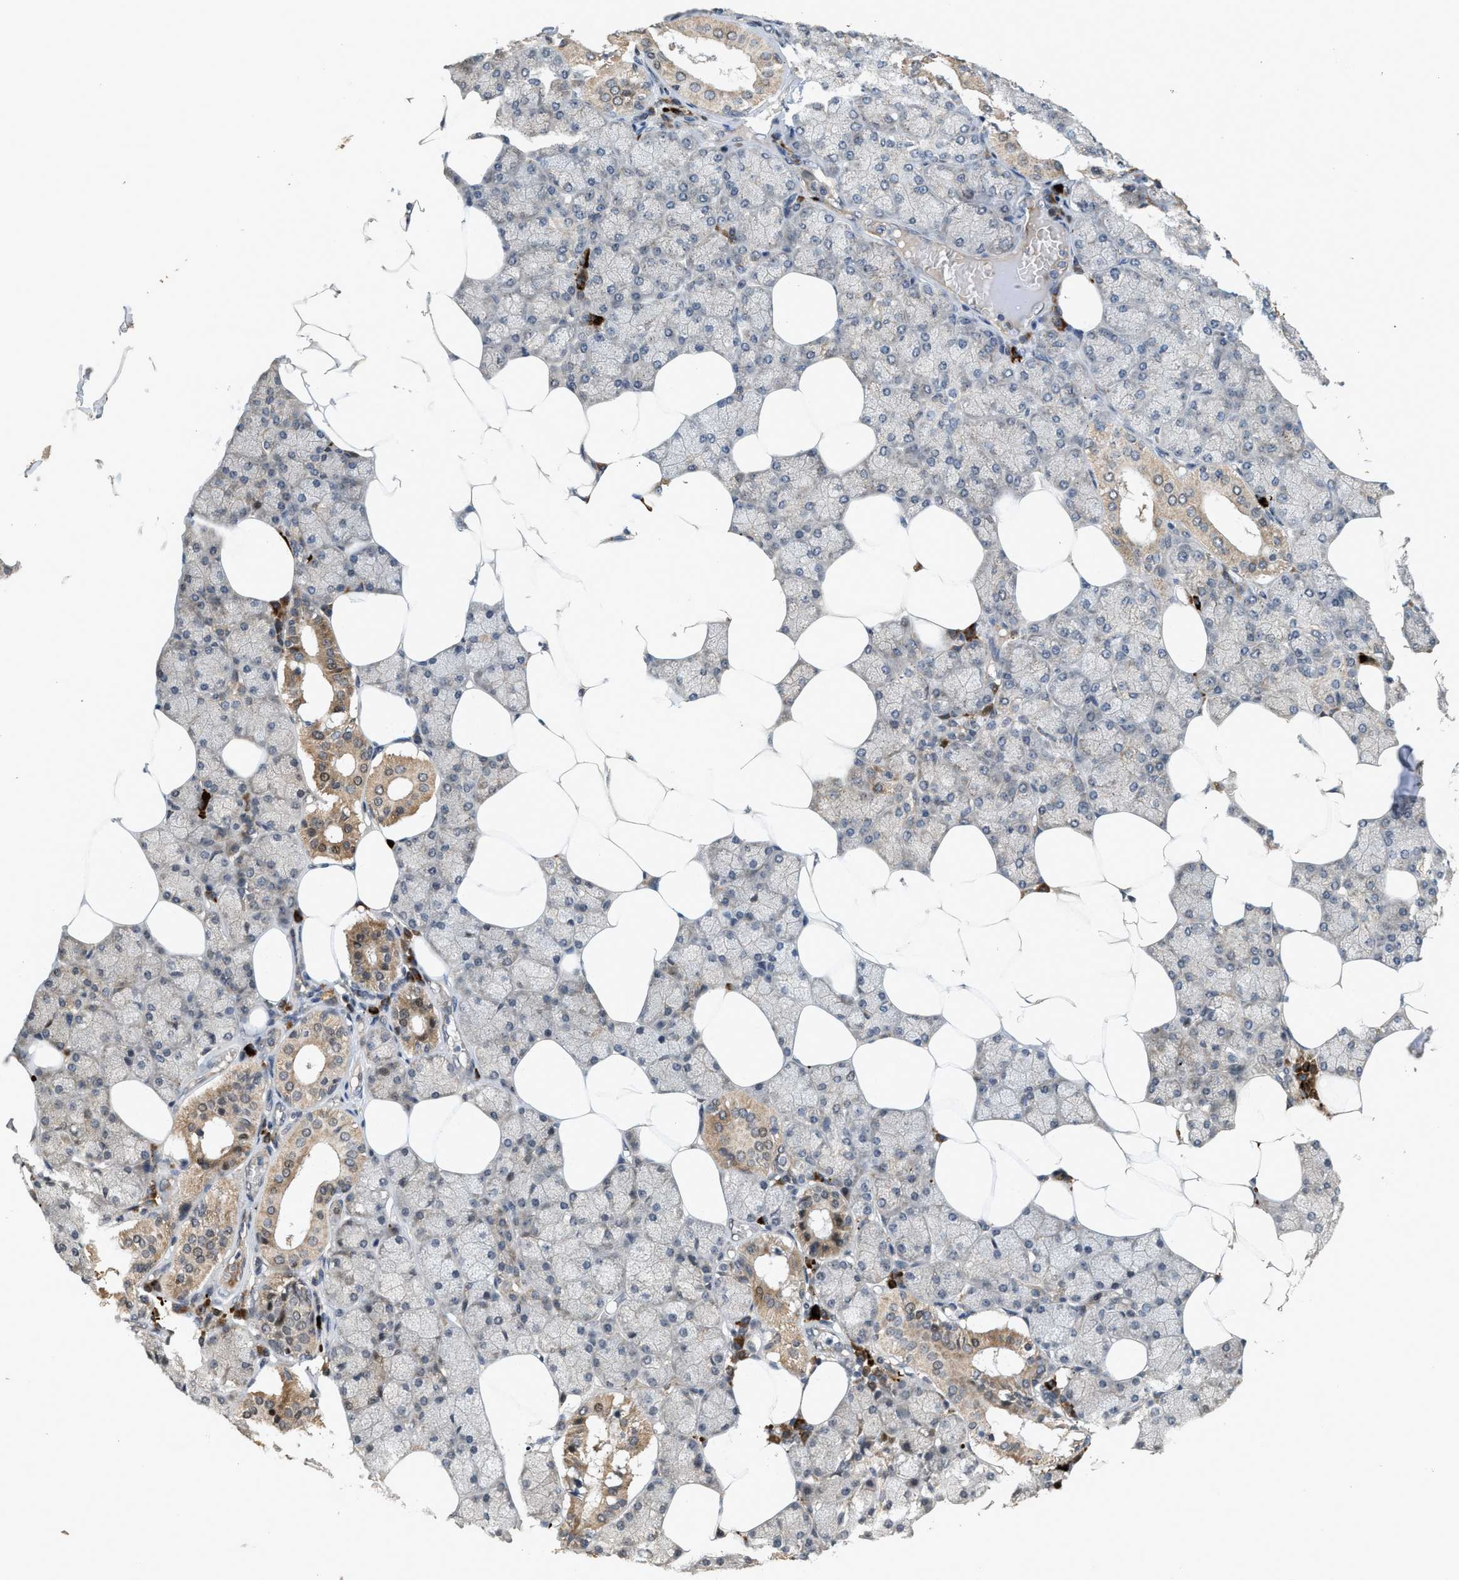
{"staining": {"intensity": "strong", "quantity": "25%-75%", "location": "cytoplasmic/membranous,nuclear"}, "tissue": "salivary gland", "cell_type": "Glandular cells", "image_type": "normal", "snomed": [{"axis": "morphology", "description": "Normal tissue, NOS"}, {"axis": "topography", "description": "Salivary gland"}], "caption": "About 25%-75% of glandular cells in unremarkable salivary gland show strong cytoplasmic/membranous,nuclear protein staining as visualized by brown immunohistochemical staining.", "gene": "ELP2", "patient": {"sex": "male", "age": 62}}